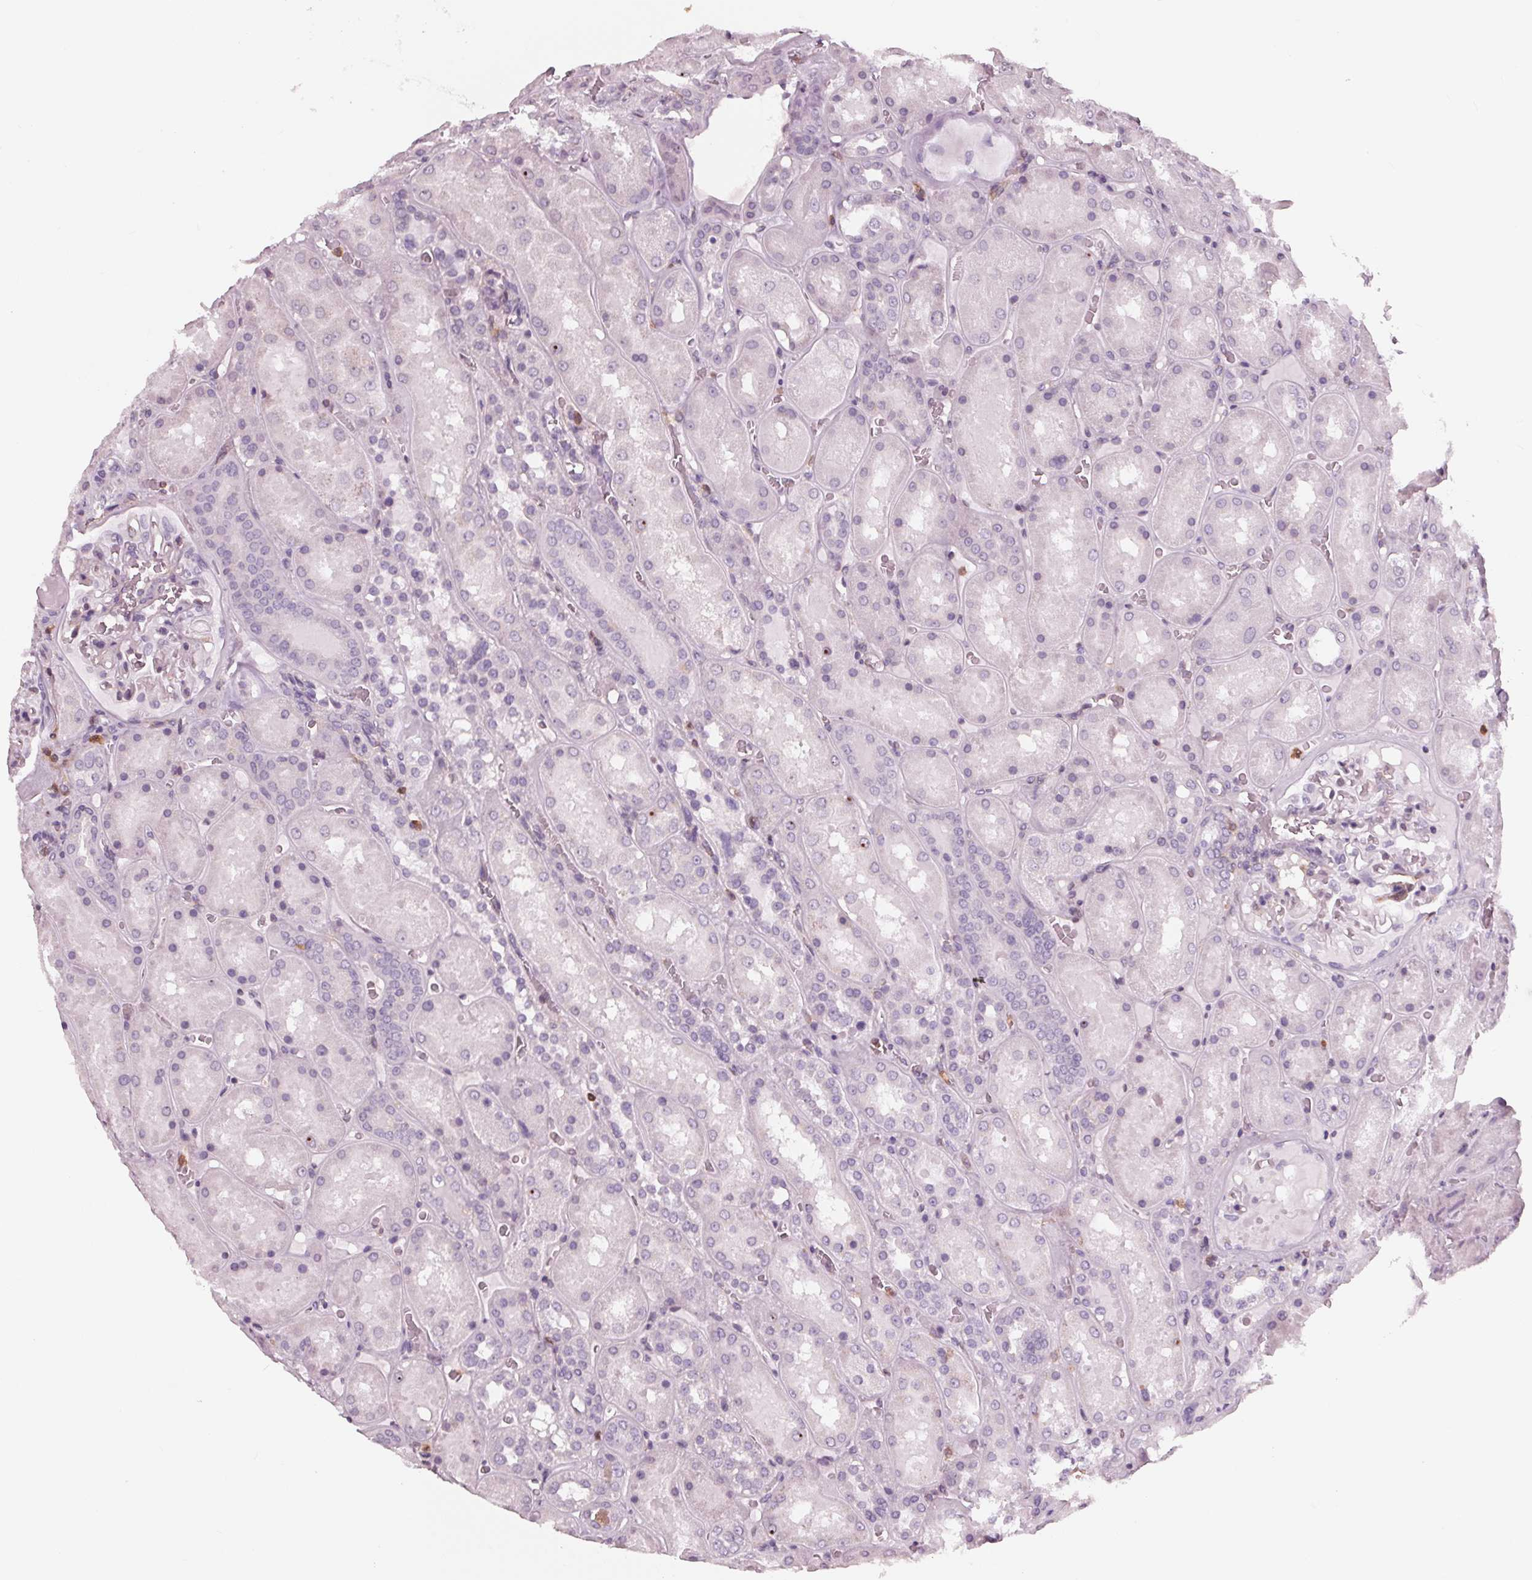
{"staining": {"intensity": "negative", "quantity": "none", "location": "none"}, "tissue": "kidney", "cell_type": "Cells in glomeruli", "image_type": "normal", "snomed": [{"axis": "morphology", "description": "Normal tissue, NOS"}, {"axis": "topography", "description": "Kidney"}], "caption": "IHC of normal kidney demonstrates no expression in cells in glomeruli.", "gene": "ARHGAP25", "patient": {"sex": "male", "age": 73}}